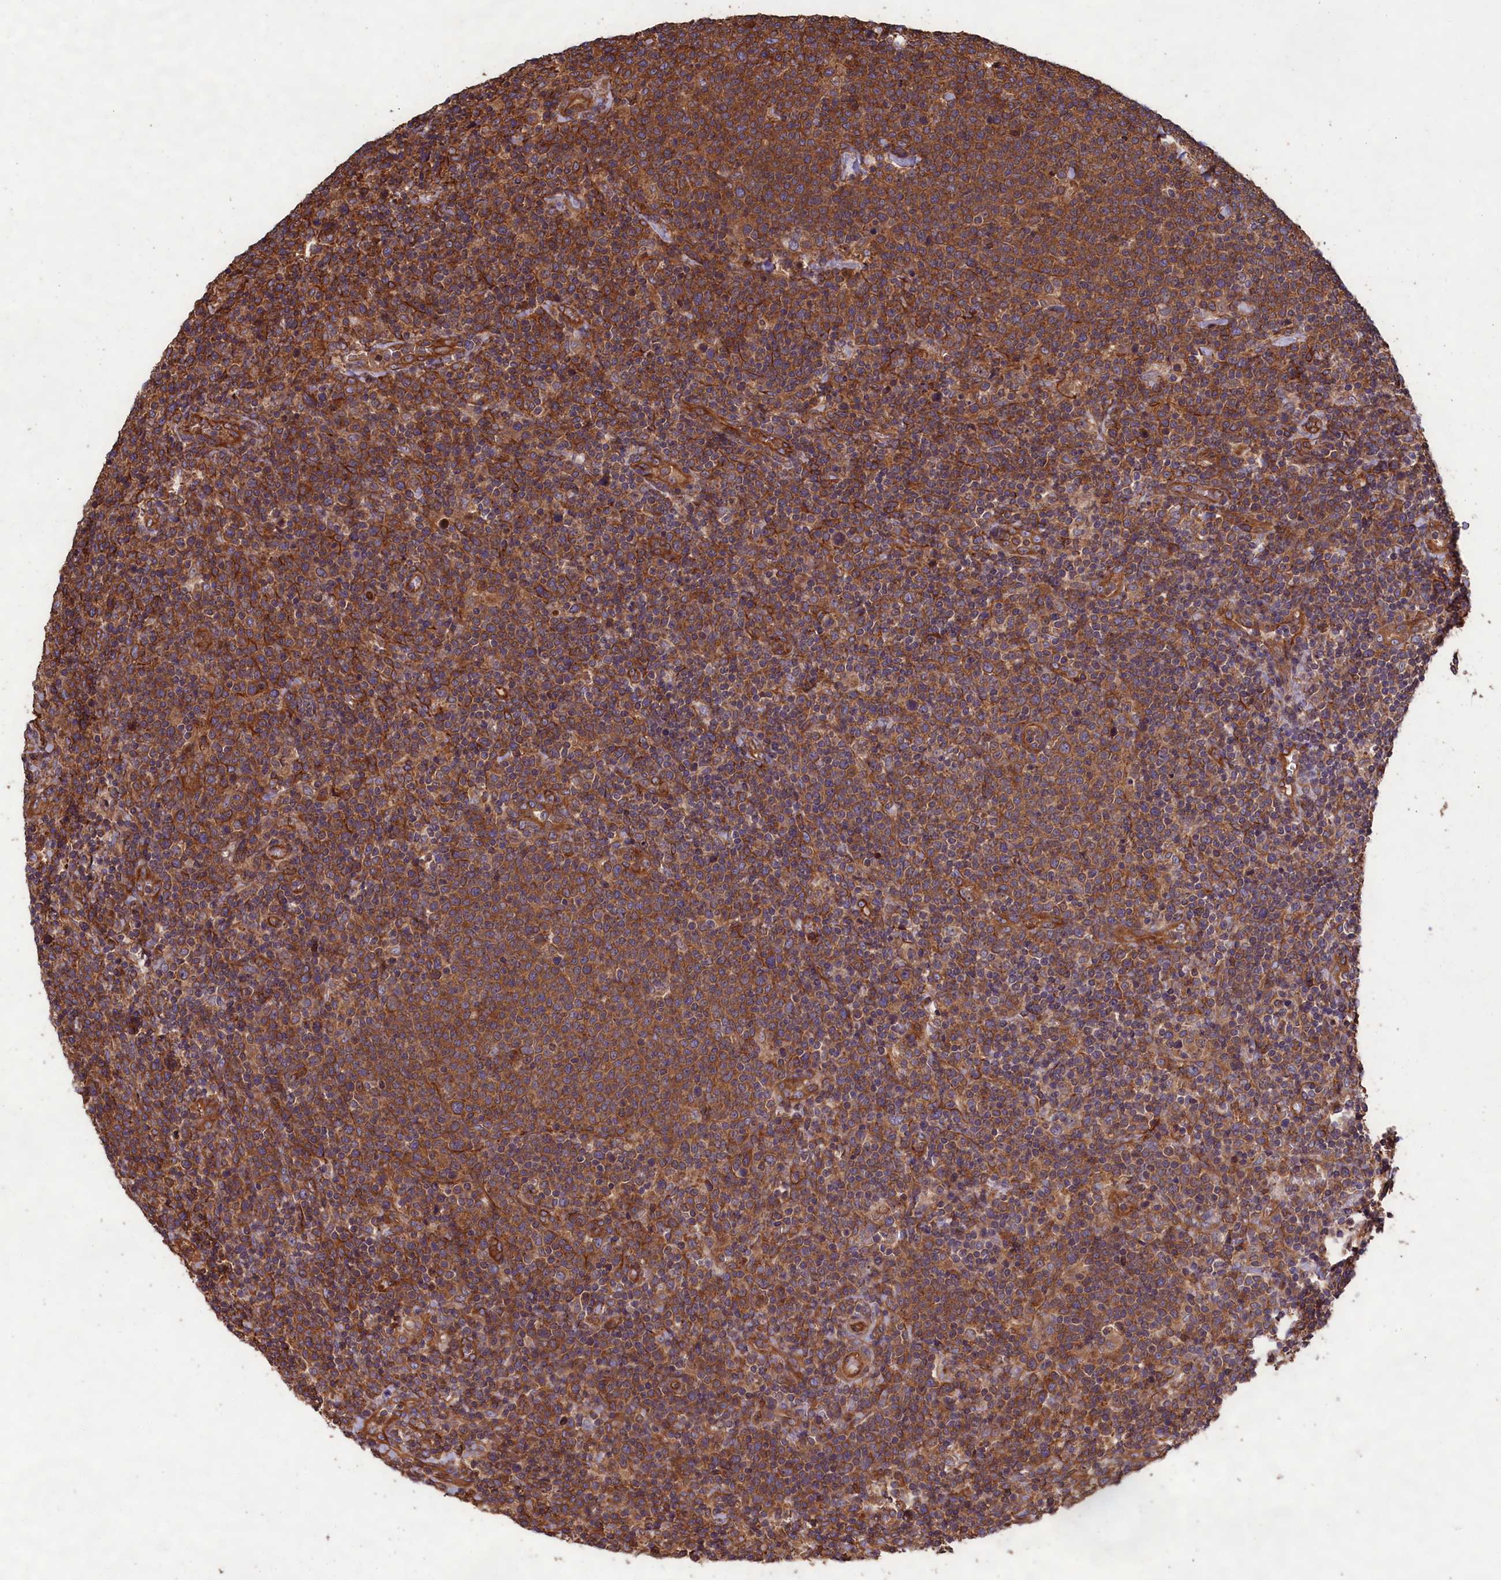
{"staining": {"intensity": "moderate", "quantity": ">75%", "location": "cytoplasmic/membranous"}, "tissue": "lymphoma", "cell_type": "Tumor cells", "image_type": "cancer", "snomed": [{"axis": "morphology", "description": "Malignant lymphoma, non-Hodgkin's type, High grade"}, {"axis": "topography", "description": "Lymph node"}], "caption": "Brown immunohistochemical staining in human high-grade malignant lymphoma, non-Hodgkin's type demonstrates moderate cytoplasmic/membranous expression in about >75% of tumor cells.", "gene": "CCDC124", "patient": {"sex": "male", "age": 61}}